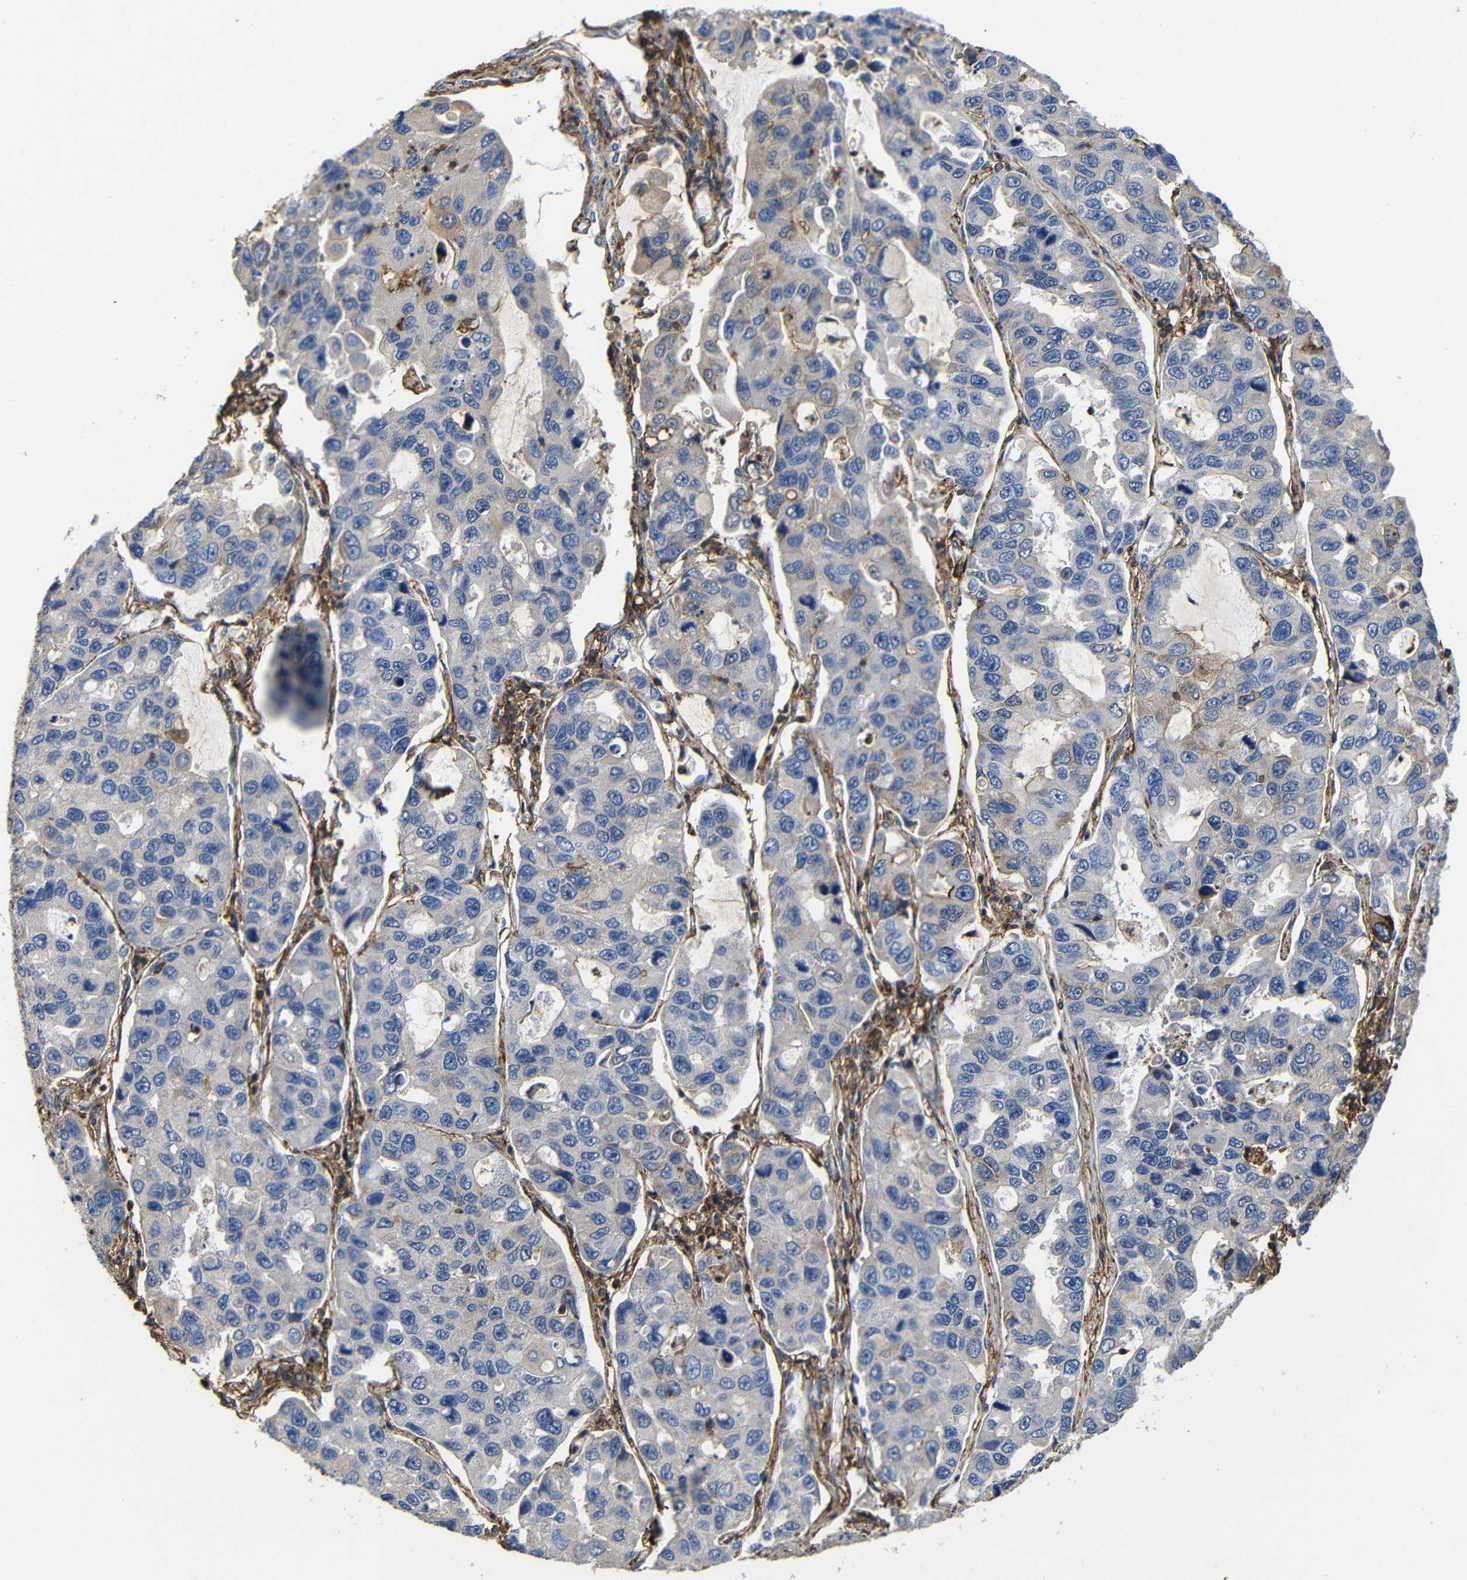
{"staining": {"intensity": "weak", "quantity": "<25%", "location": "cytoplasmic/membranous"}, "tissue": "lung cancer", "cell_type": "Tumor cells", "image_type": "cancer", "snomed": [{"axis": "morphology", "description": "Adenocarcinoma, NOS"}, {"axis": "topography", "description": "Lung"}], "caption": "Immunohistochemistry micrograph of adenocarcinoma (lung) stained for a protein (brown), which shows no staining in tumor cells.", "gene": "PI4KA", "patient": {"sex": "male", "age": 64}}